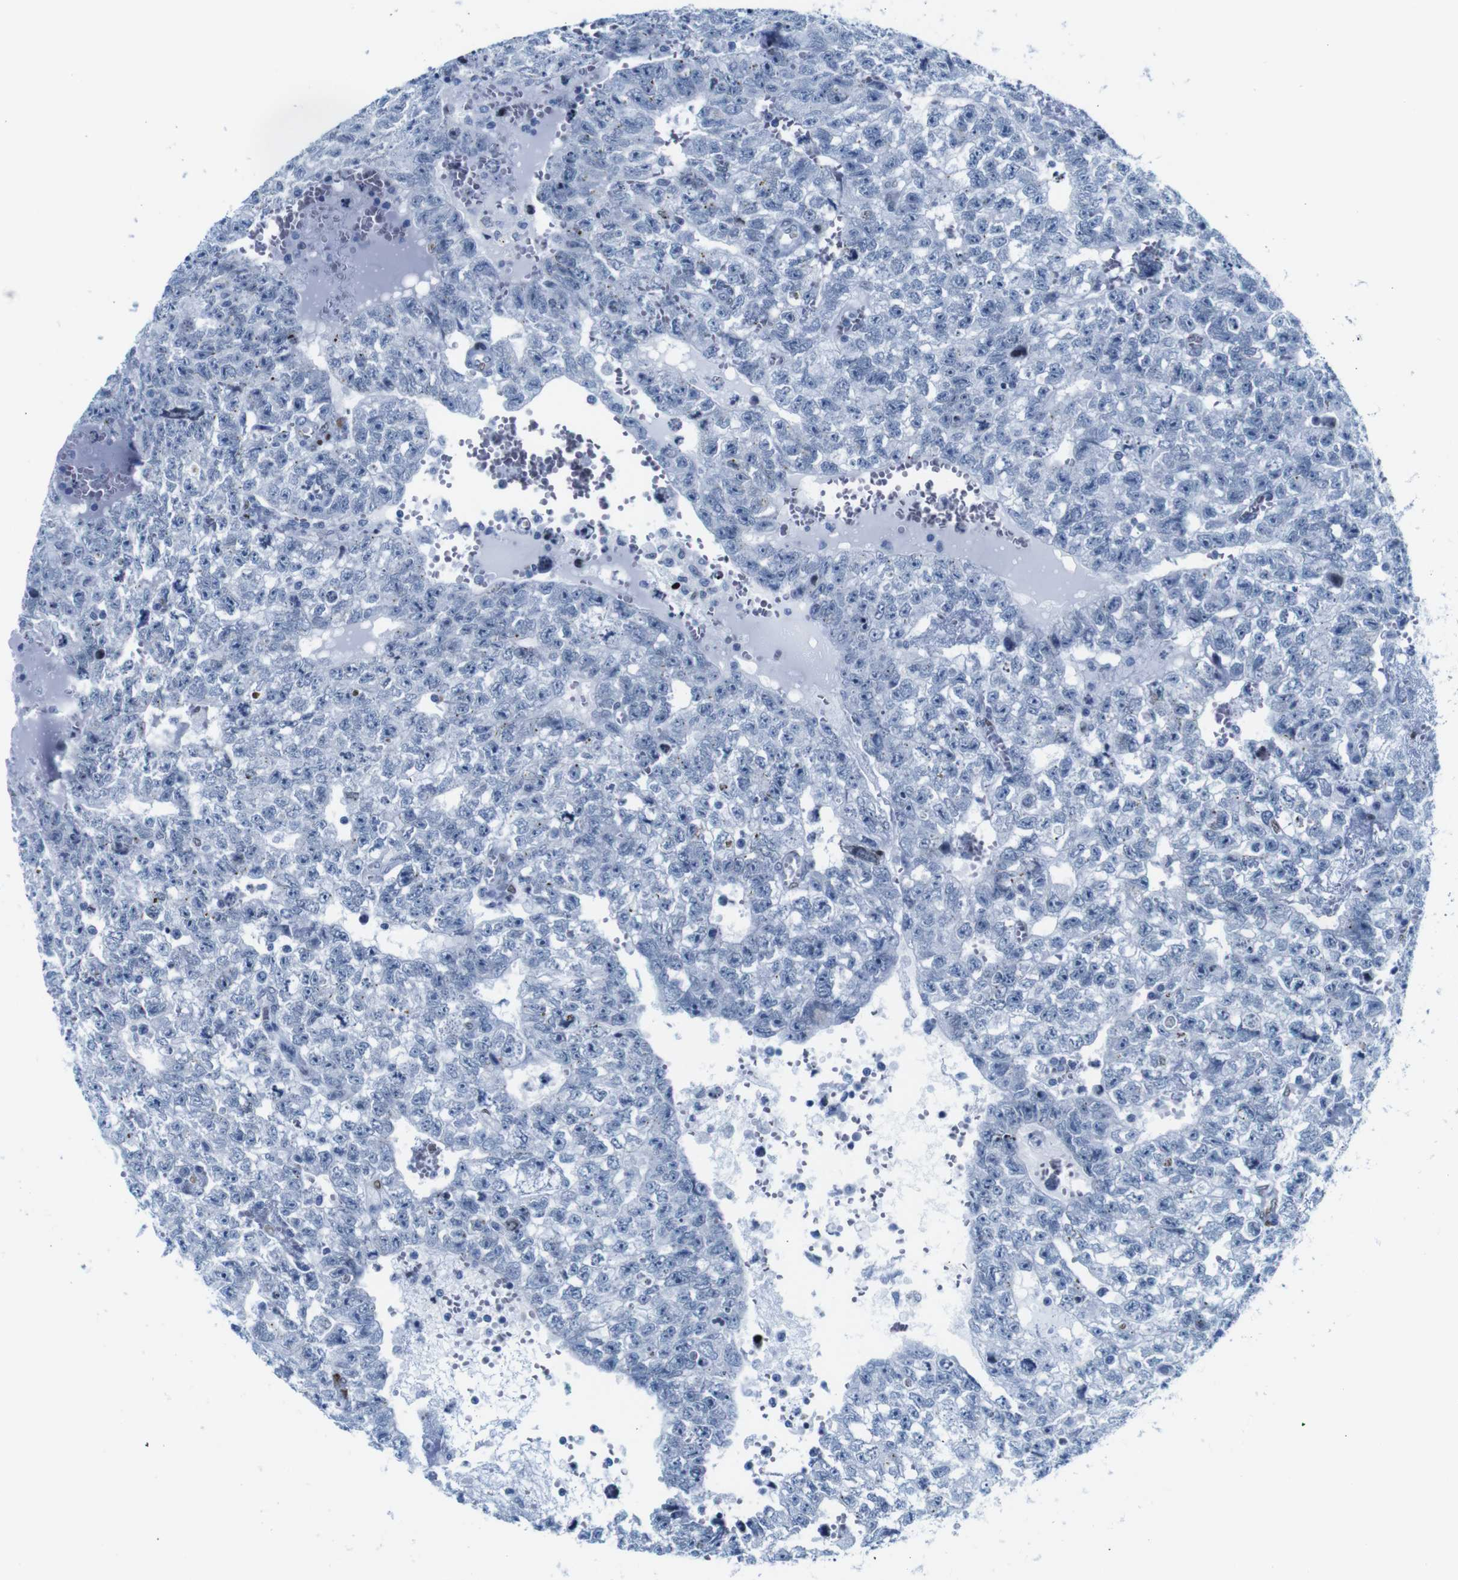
{"staining": {"intensity": "negative", "quantity": "none", "location": "none"}, "tissue": "testis cancer", "cell_type": "Tumor cells", "image_type": "cancer", "snomed": [{"axis": "morphology", "description": "Seminoma, NOS"}, {"axis": "morphology", "description": "Carcinoma, Embryonal, NOS"}, {"axis": "topography", "description": "Testis"}], "caption": "This is a micrograph of immunohistochemistry (IHC) staining of testis cancer (embryonal carcinoma), which shows no staining in tumor cells. Nuclei are stained in blue.", "gene": "NPIPB15", "patient": {"sex": "male", "age": 38}}